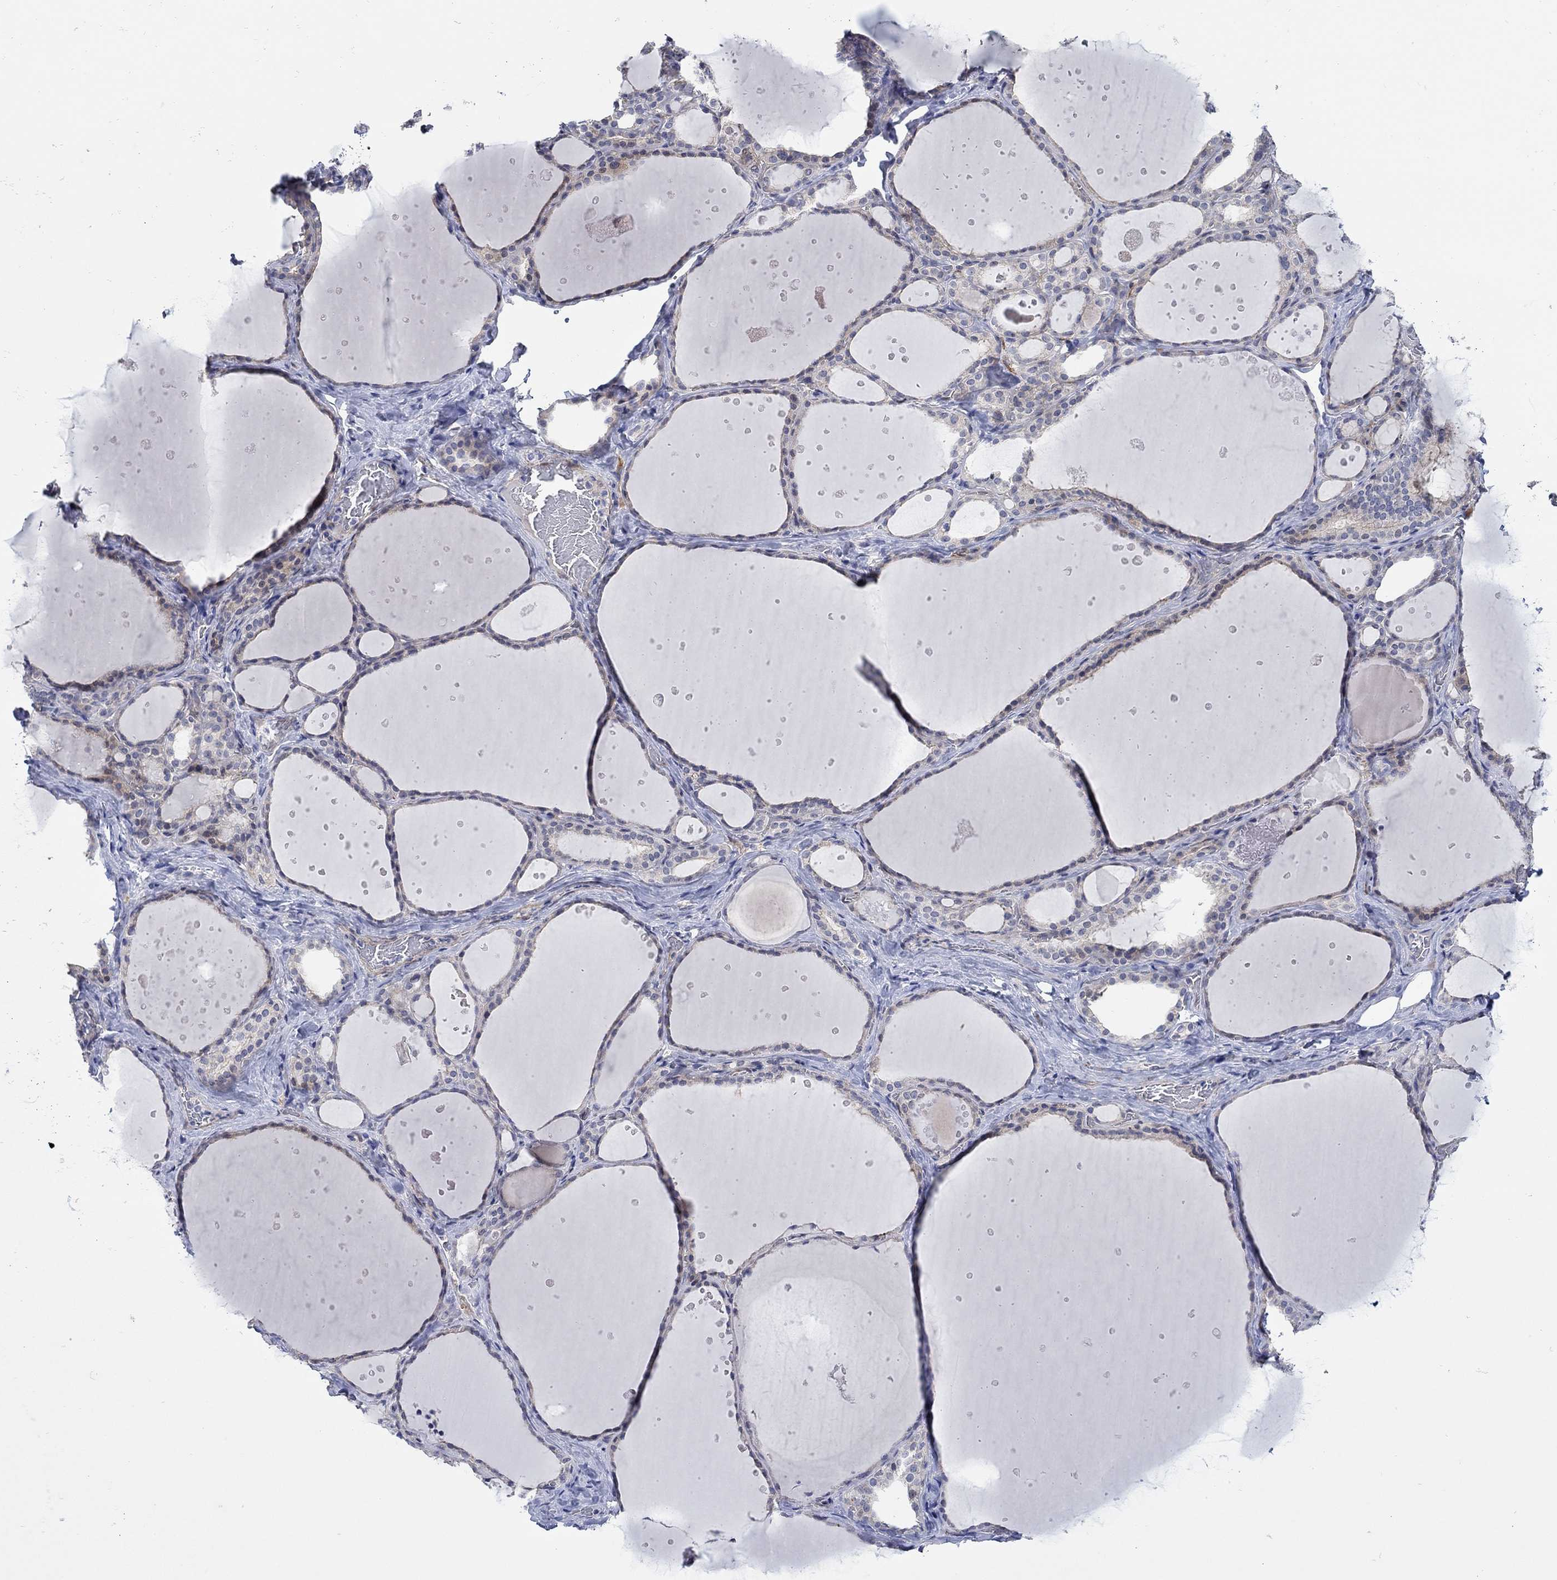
{"staining": {"intensity": "weak", "quantity": "<25%", "location": "cytoplasmic/membranous"}, "tissue": "thyroid gland", "cell_type": "Glandular cells", "image_type": "normal", "snomed": [{"axis": "morphology", "description": "Normal tissue, NOS"}, {"axis": "topography", "description": "Thyroid gland"}], "caption": "Human thyroid gland stained for a protein using immunohistochemistry displays no staining in glandular cells.", "gene": "SCN7A", "patient": {"sex": "male", "age": 63}}